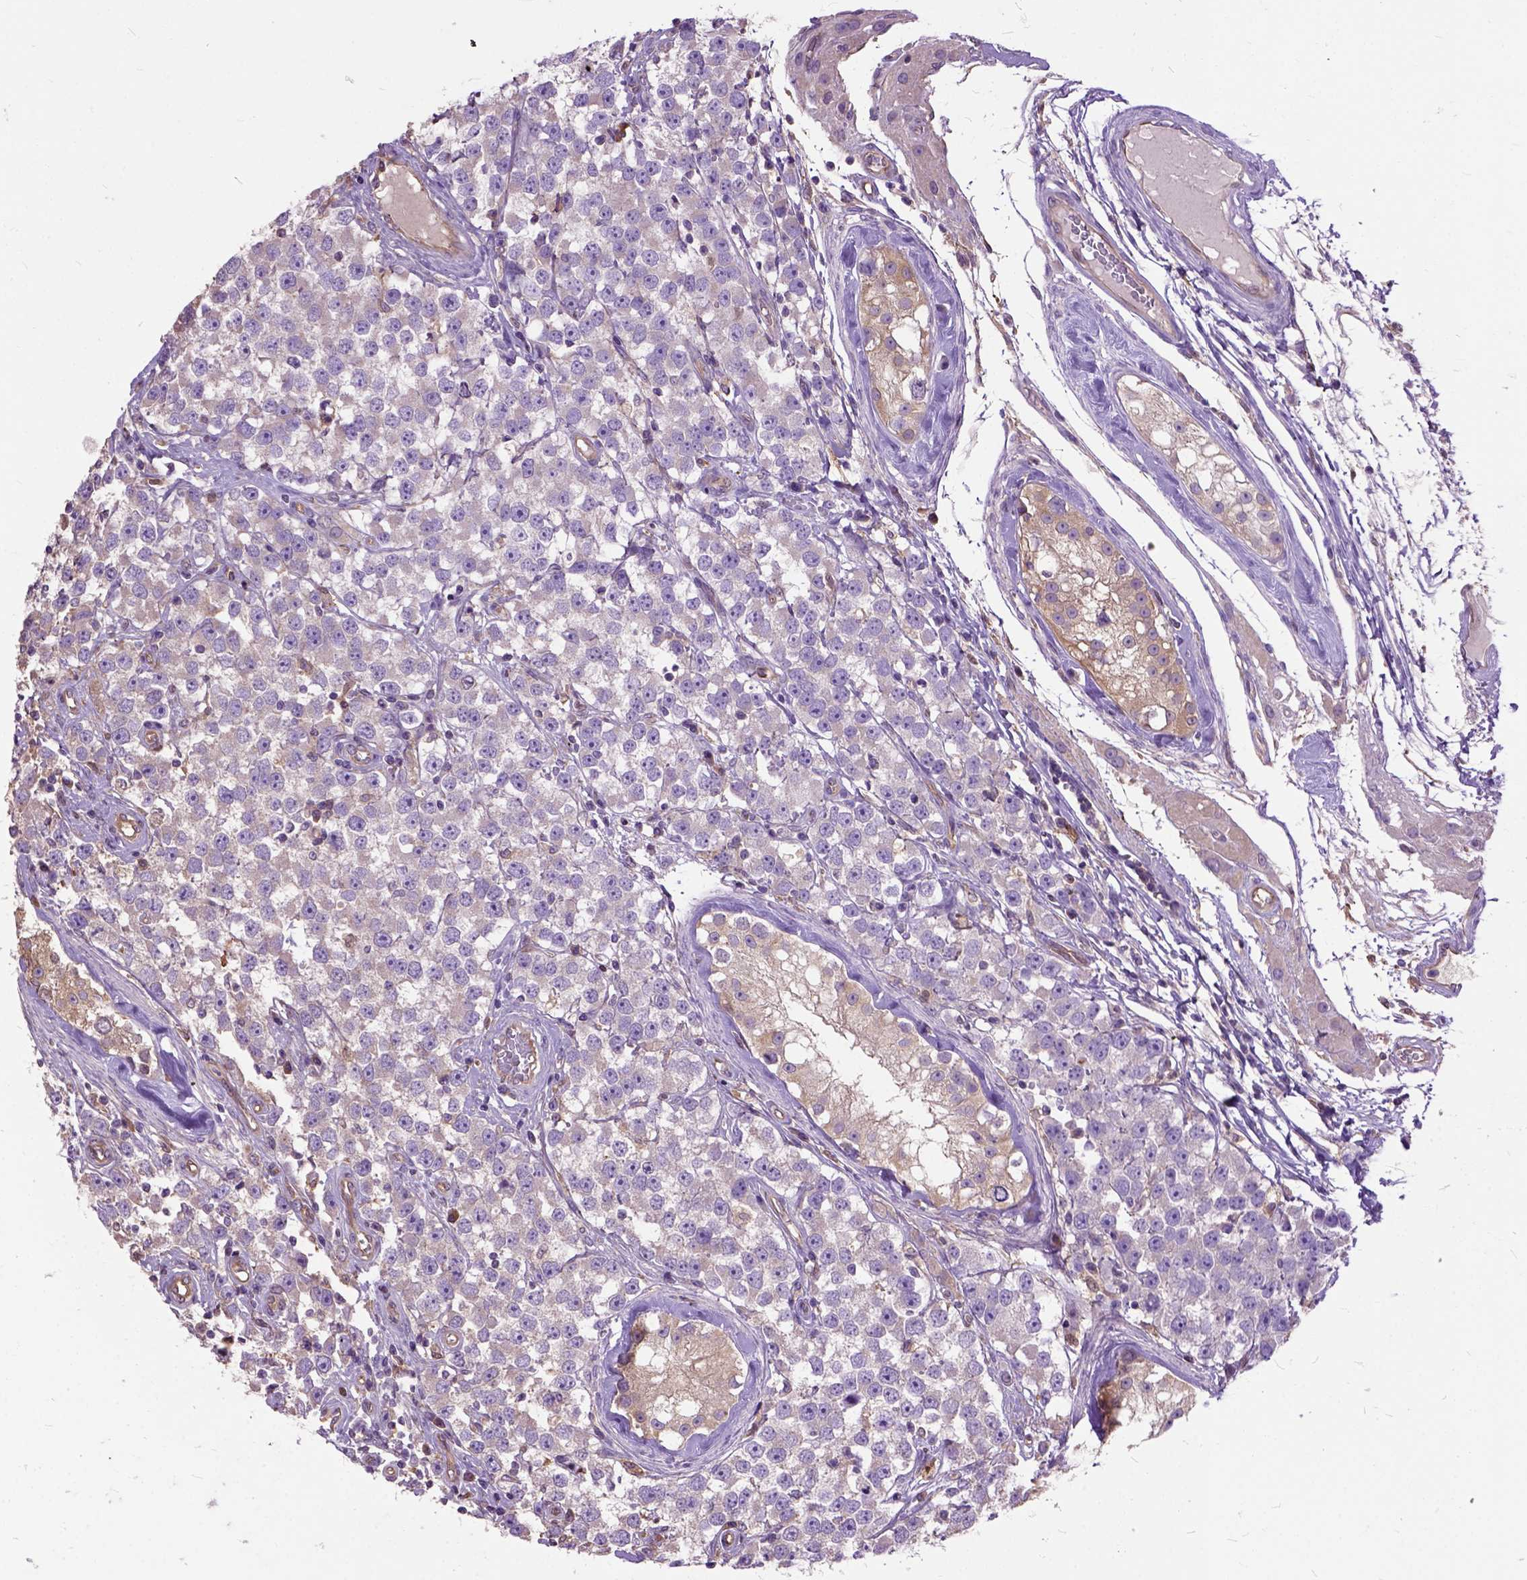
{"staining": {"intensity": "moderate", "quantity": "25%-75%", "location": "cytoplasmic/membranous"}, "tissue": "testis cancer", "cell_type": "Tumor cells", "image_type": "cancer", "snomed": [{"axis": "morphology", "description": "Seminoma, NOS"}, {"axis": "topography", "description": "Testis"}], "caption": "Seminoma (testis) was stained to show a protein in brown. There is medium levels of moderate cytoplasmic/membranous positivity in about 25%-75% of tumor cells.", "gene": "SEMA4F", "patient": {"sex": "male", "age": 34}}